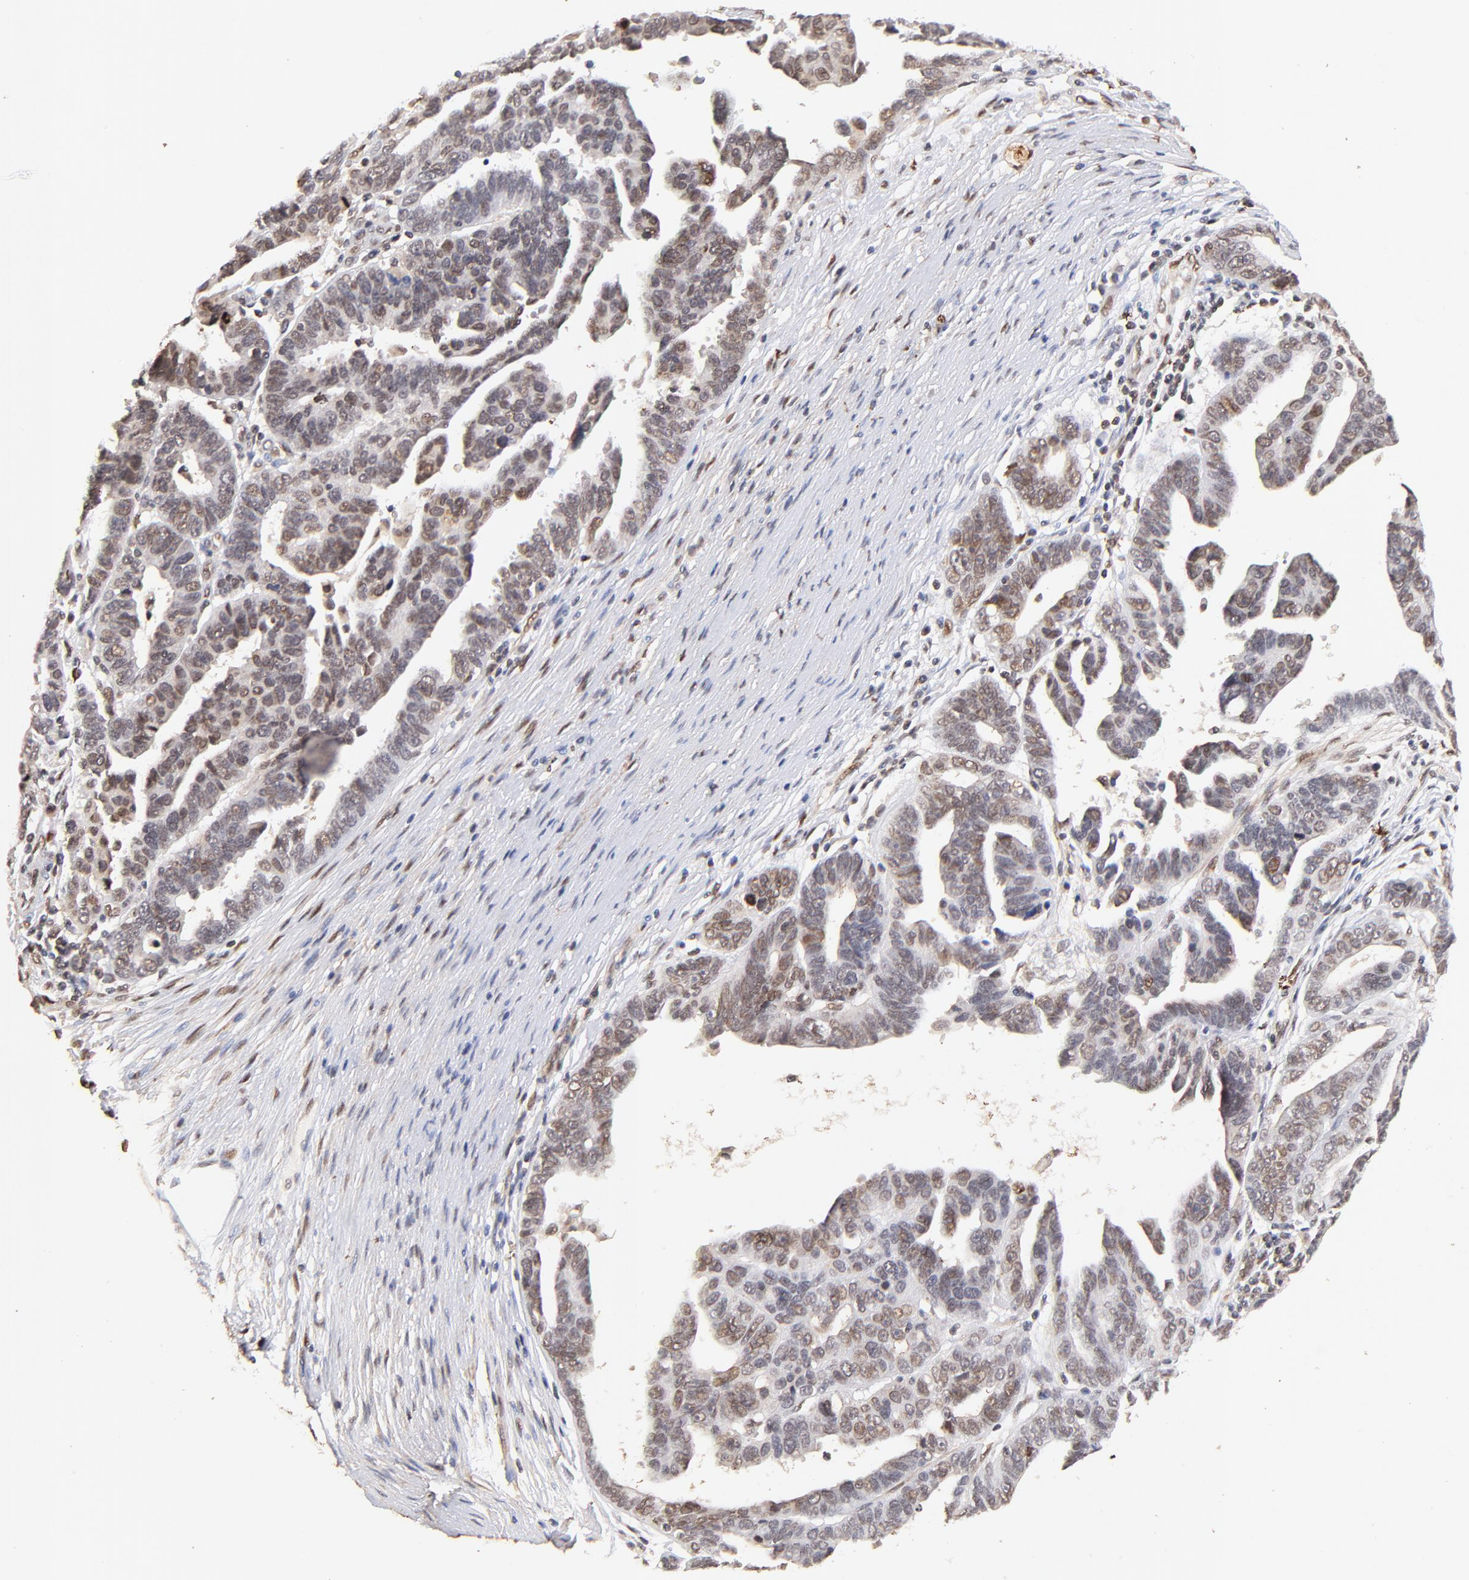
{"staining": {"intensity": "weak", "quantity": ">75%", "location": "cytoplasmic/membranous,nuclear"}, "tissue": "ovarian cancer", "cell_type": "Tumor cells", "image_type": "cancer", "snomed": [{"axis": "morphology", "description": "Carcinoma, endometroid"}, {"axis": "morphology", "description": "Cystadenocarcinoma, serous, NOS"}, {"axis": "topography", "description": "Ovary"}], "caption": "Human ovarian serous cystadenocarcinoma stained with a protein marker exhibits weak staining in tumor cells.", "gene": "ZFP92", "patient": {"sex": "female", "age": 45}}